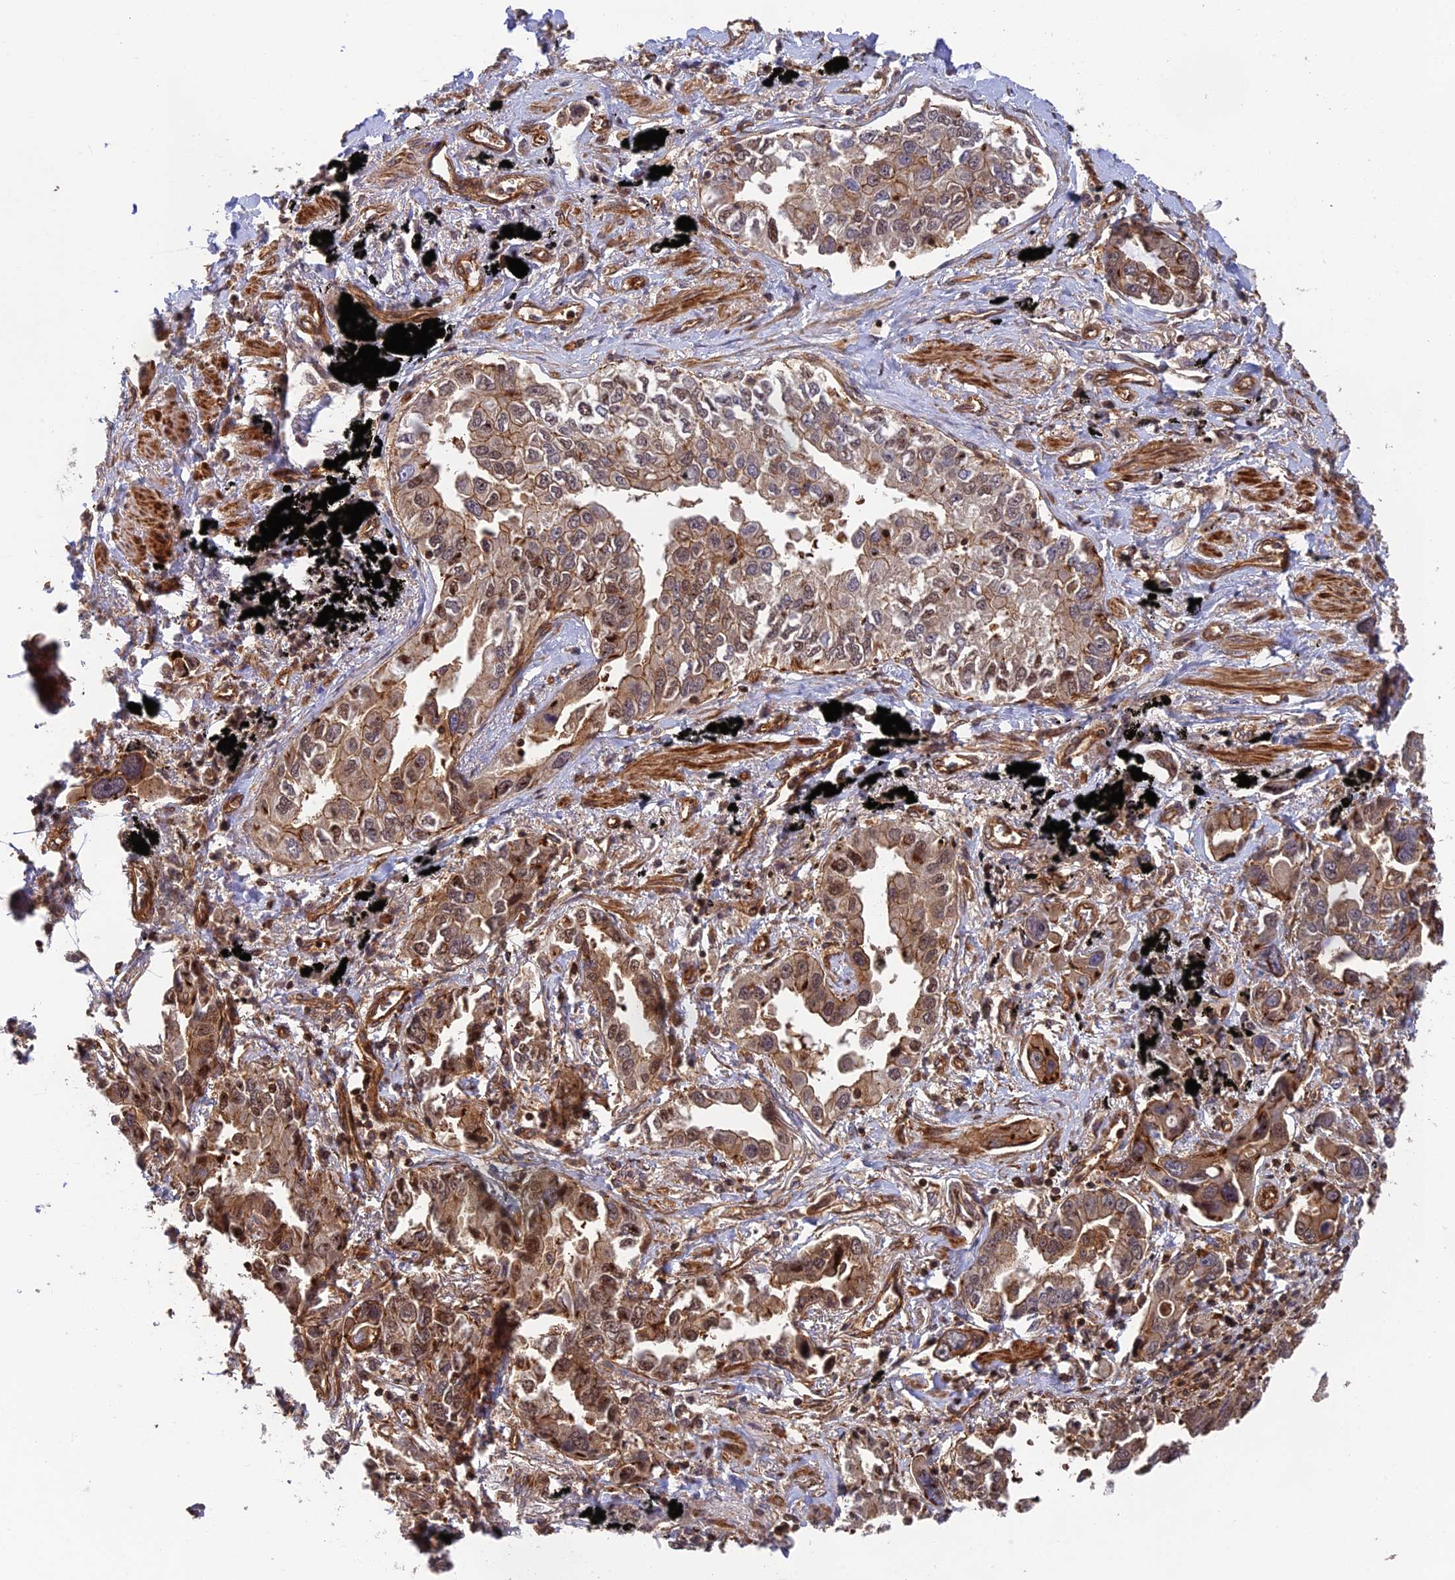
{"staining": {"intensity": "moderate", "quantity": ">75%", "location": "cytoplasmic/membranous"}, "tissue": "lung cancer", "cell_type": "Tumor cells", "image_type": "cancer", "snomed": [{"axis": "morphology", "description": "Adenocarcinoma, NOS"}, {"axis": "topography", "description": "Lung"}], "caption": "Immunohistochemistry photomicrograph of neoplastic tissue: lung cancer stained using immunohistochemistry shows medium levels of moderate protein expression localized specifically in the cytoplasmic/membranous of tumor cells, appearing as a cytoplasmic/membranous brown color.", "gene": "OSBPL1A", "patient": {"sex": "male", "age": 67}}